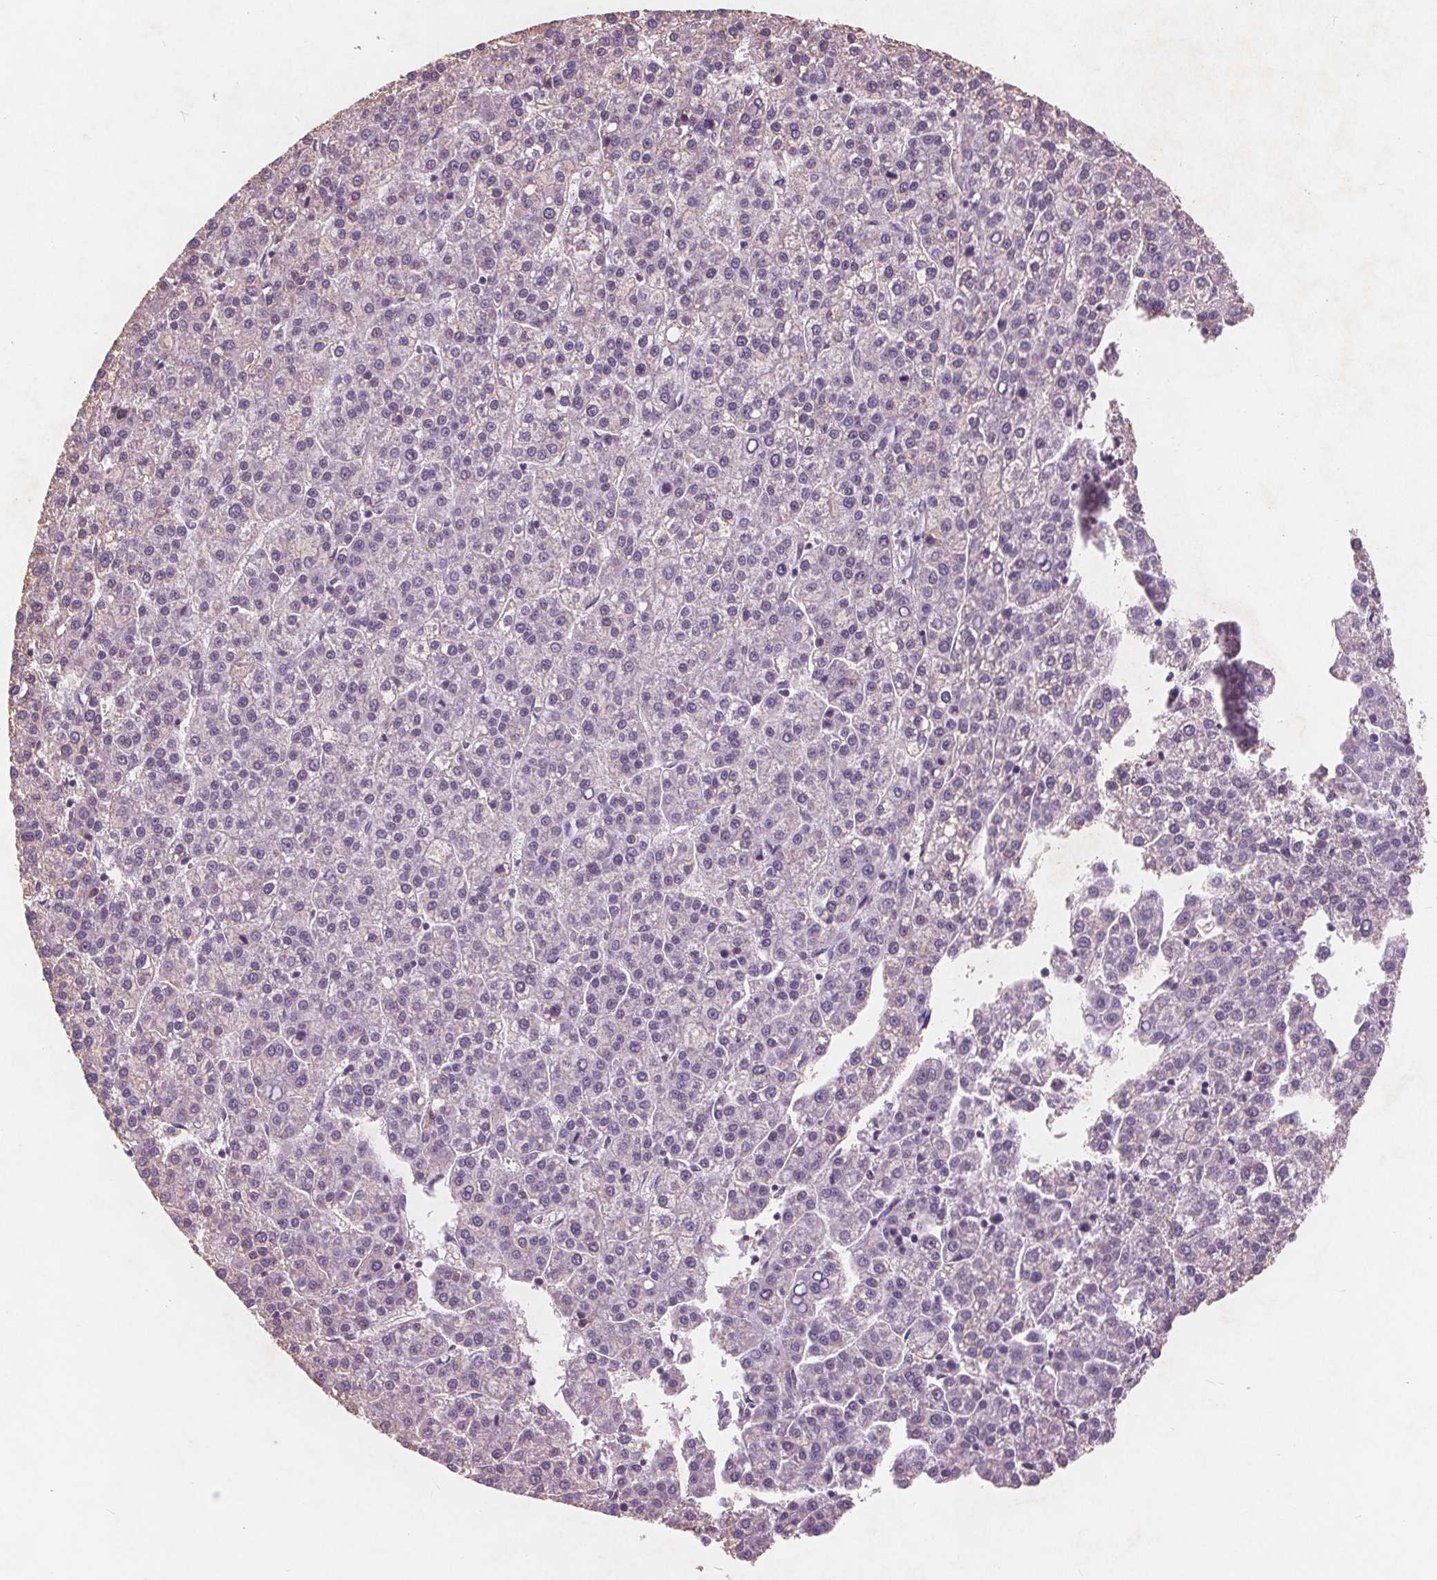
{"staining": {"intensity": "negative", "quantity": "none", "location": "none"}, "tissue": "liver cancer", "cell_type": "Tumor cells", "image_type": "cancer", "snomed": [{"axis": "morphology", "description": "Carcinoma, Hepatocellular, NOS"}, {"axis": "topography", "description": "Liver"}], "caption": "Histopathology image shows no significant protein staining in tumor cells of liver hepatocellular carcinoma. (IHC, brightfield microscopy, high magnification).", "gene": "PTPN14", "patient": {"sex": "female", "age": 58}}